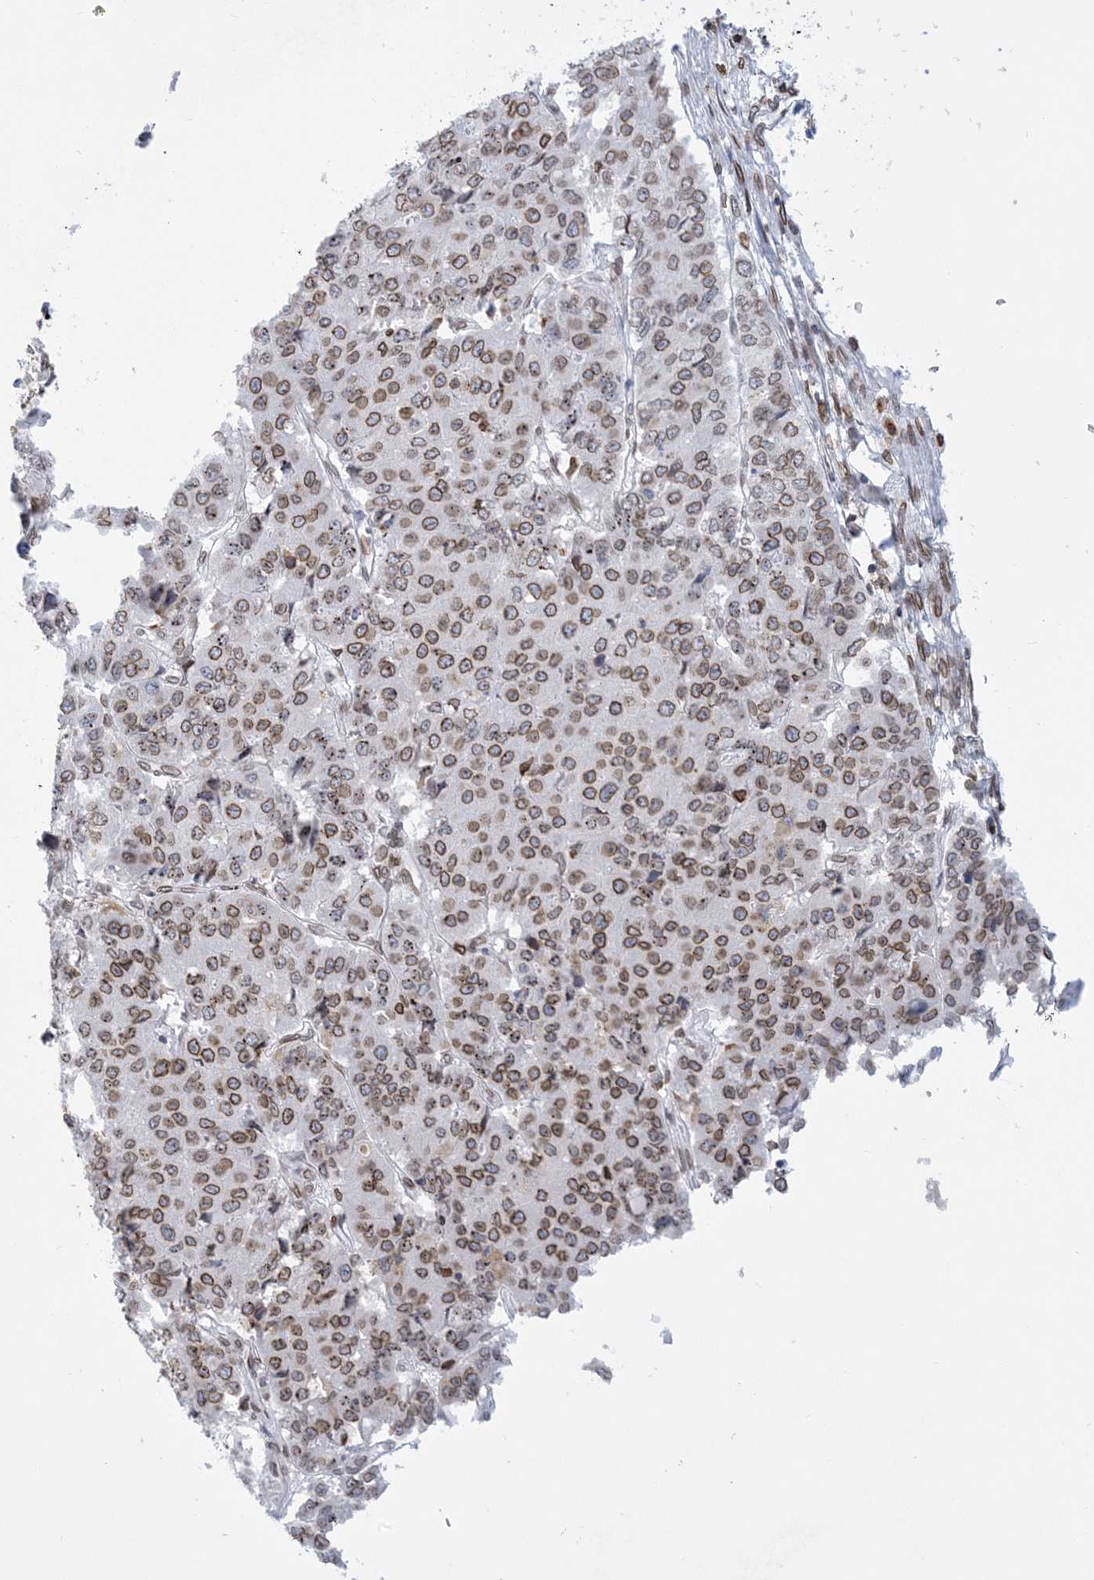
{"staining": {"intensity": "moderate", "quantity": "25%-75%", "location": "cytoplasmic/membranous,nuclear"}, "tissue": "pancreatic cancer", "cell_type": "Tumor cells", "image_type": "cancer", "snomed": [{"axis": "morphology", "description": "Adenocarcinoma, NOS"}, {"axis": "topography", "description": "Pancreas"}], "caption": "This is a histology image of immunohistochemistry (IHC) staining of adenocarcinoma (pancreatic), which shows moderate expression in the cytoplasmic/membranous and nuclear of tumor cells.", "gene": "PCYT1A", "patient": {"sex": "male", "age": 50}}